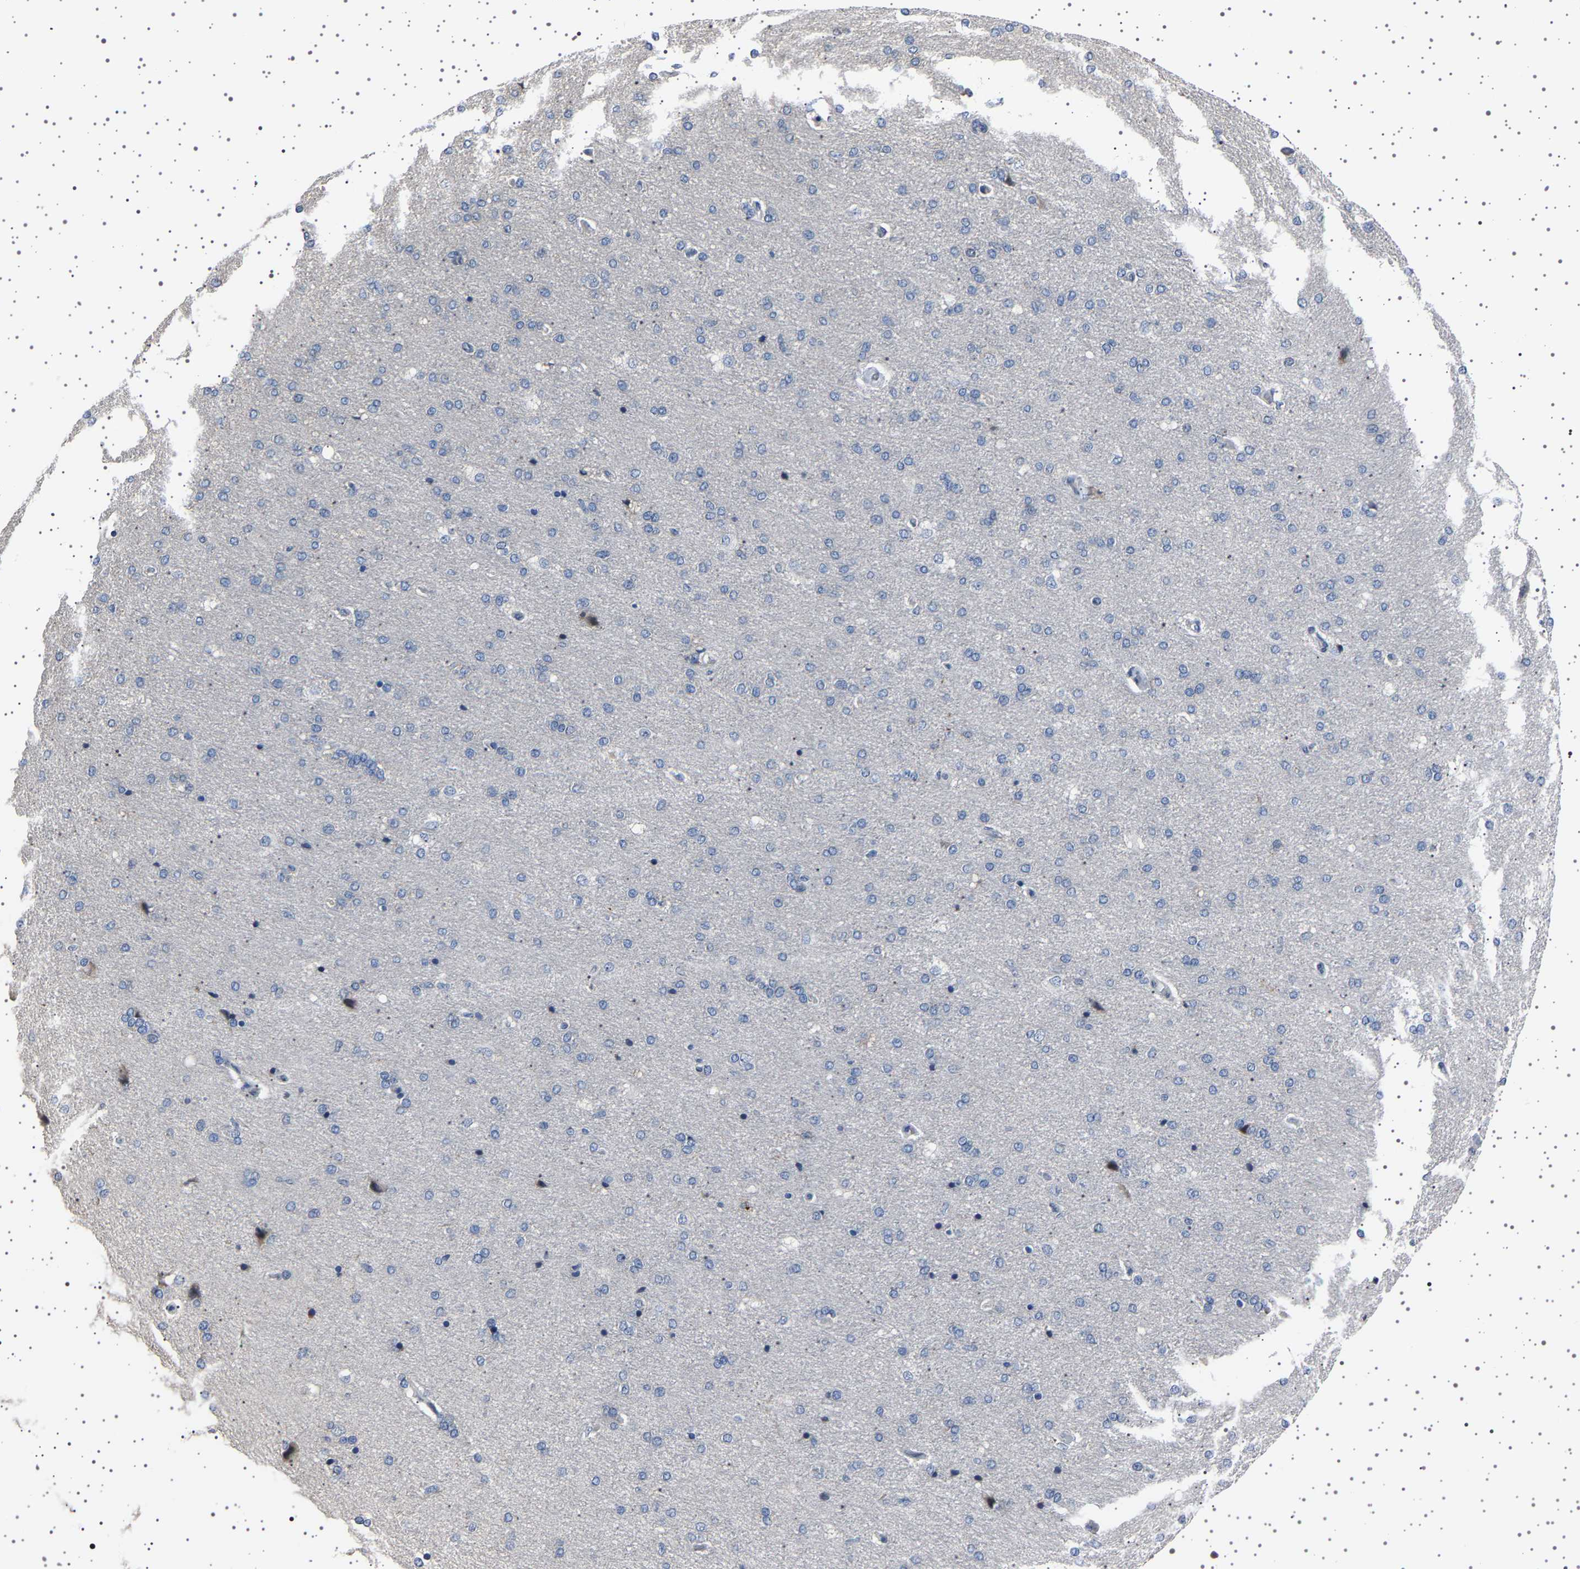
{"staining": {"intensity": "negative", "quantity": "none", "location": "none"}, "tissue": "cerebral cortex", "cell_type": "Endothelial cells", "image_type": "normal", "snomed": [{"axis": "morphology", "description": "Normal tissue, NOS"}, {"axis": "topography", "description": "Cerebral cortex"}], "caption": "The immunohistochemistry (IHC) photomicrograph has no significant positivity in endothelial cells of cerebral cortex. (Stains: DAB immunohistochemistry with hematoxylin counter stain, Microscopy: brightfield microscopy at high magnification).", "gene": "IL10RB", "patient": {"sex": "male", "age": 62}}